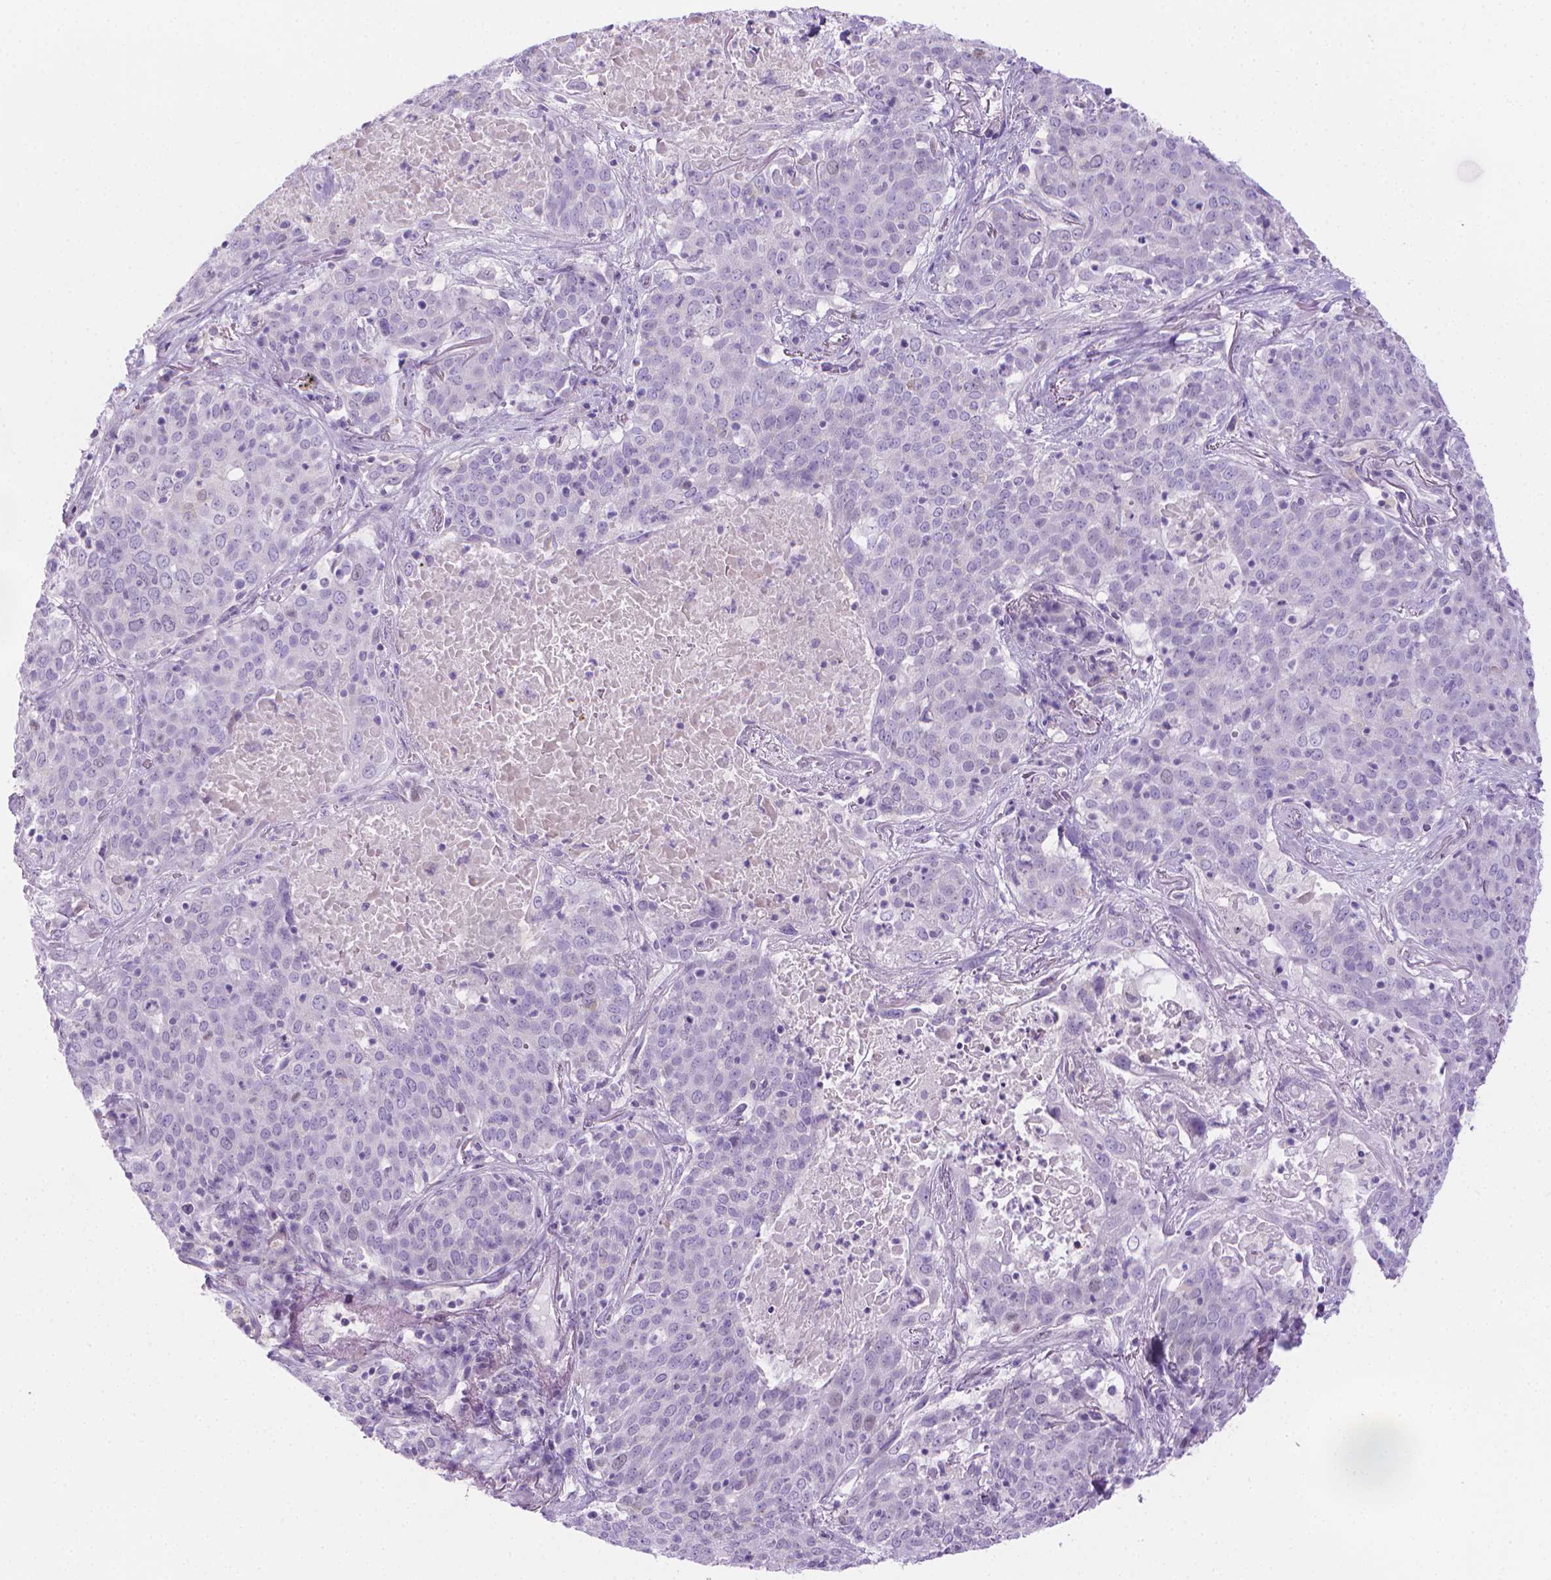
{"staining": {"intensity": "negative", "quantity": "none", "location": "none"}, "tissue": "lung cancer", "cell_type": "Tumor cells", "image_type": "cancer", "snomed": [{"axis": "morphology", "description": "Squamous cell carcinoma, NOS"}, {"axis": "topography", "description": "Lung"}], "caption": "Immunohistochemistry image of lung squamous cell carcinoma stained for a protein (brown), which reveals no expression in tumor cells.", "gene": "SPAG6", "patient": {"sex": "male", "age": 82}}